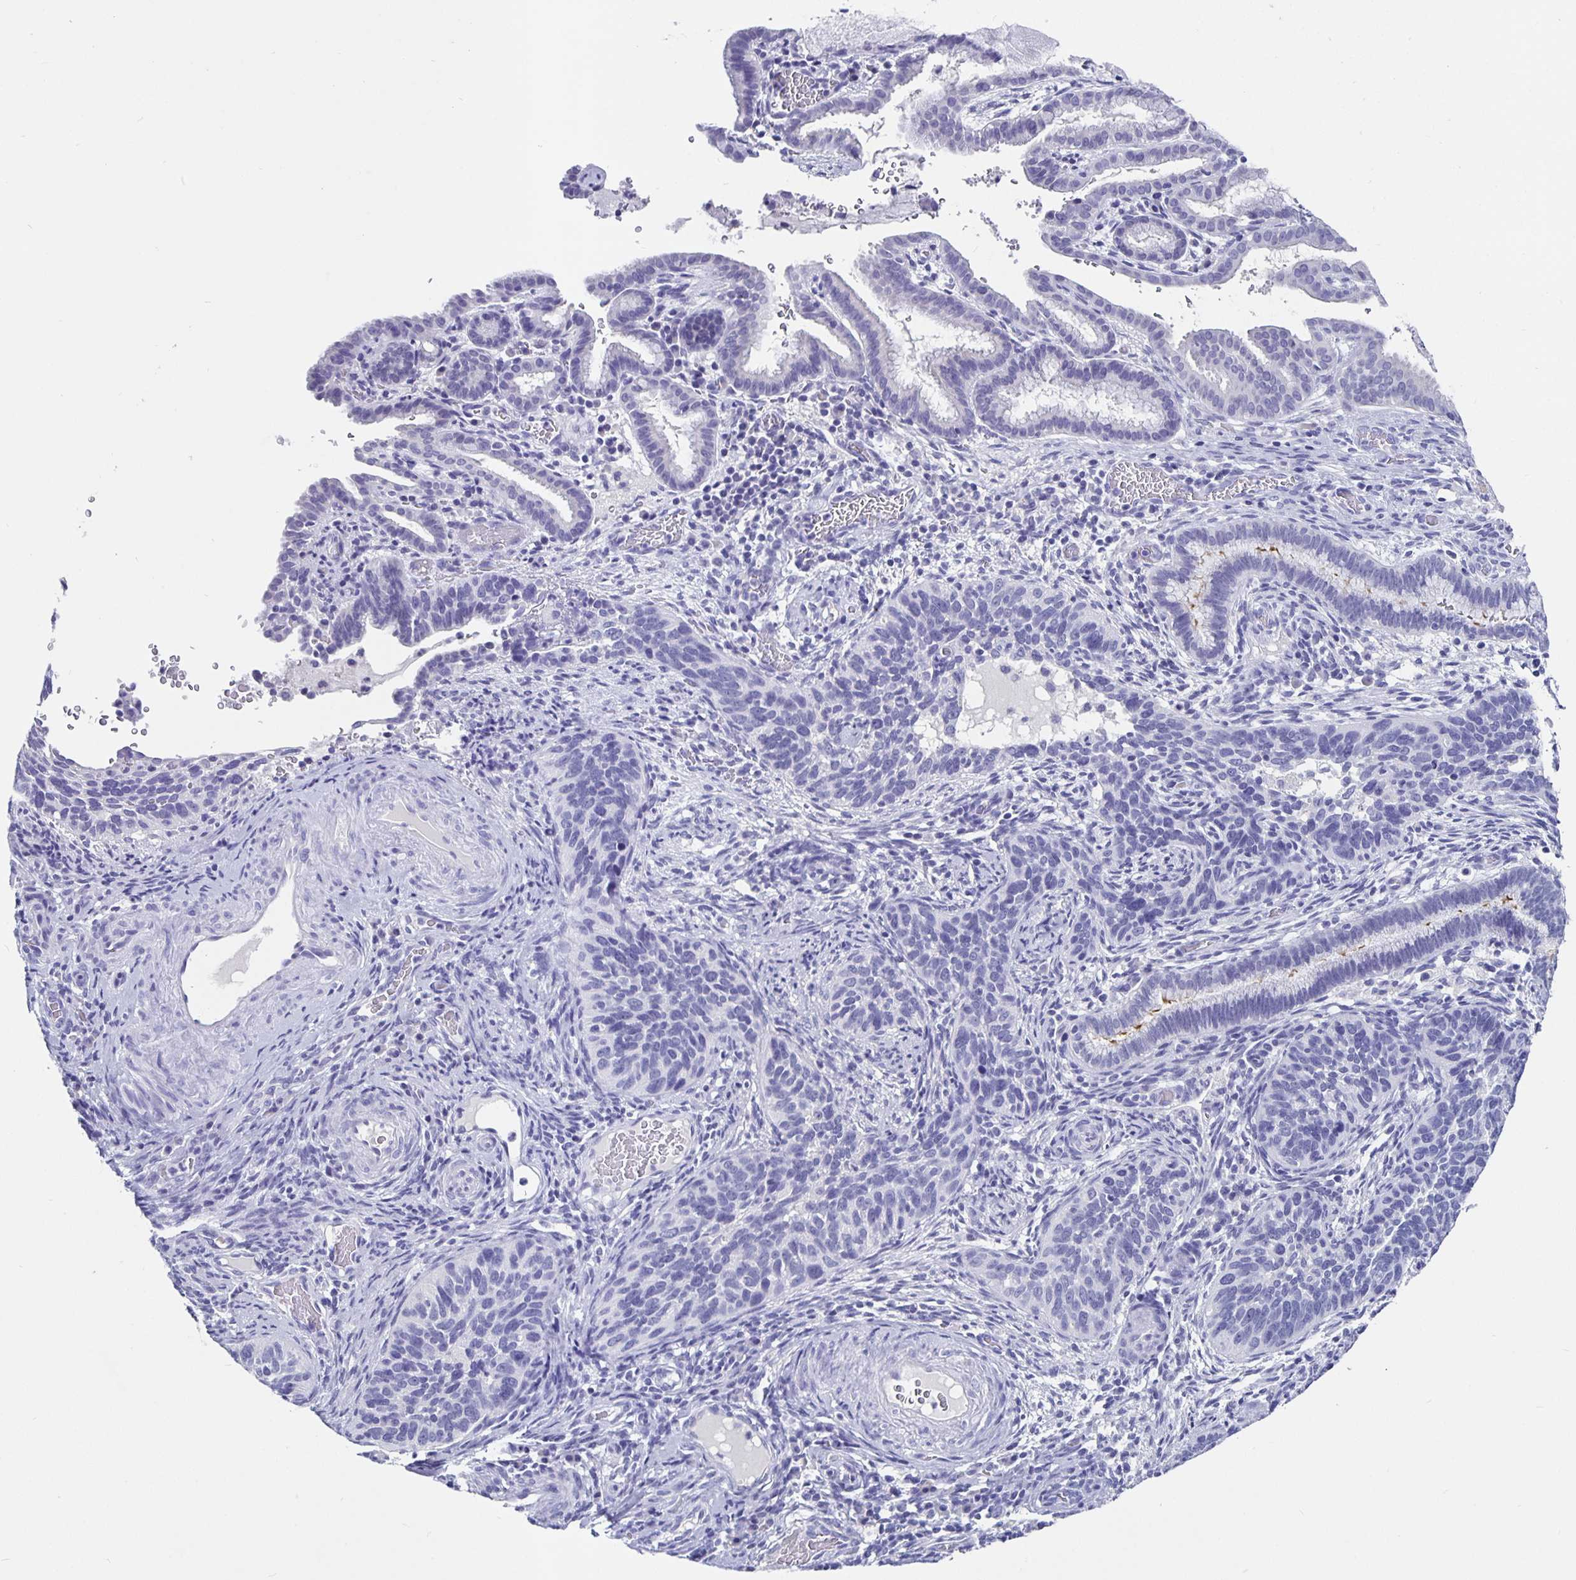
{"staining": {"intensity": "negative", "quantity": "none", "location": "none"}, "tissue": "cervical cancer", "cell_type": "Tumor cells", "image_type": "cancer", "snomed": [{"axis": "morphology", "description": "Squamous cell carcinoma, NOS"}, {"axis": "topography", "description": "Cervix"}], "caption": "This is an IHC photomicrograph of cervical cancer. There is no expression in tumor cells.", "gene": "ODF3B", "patient": {"sex": "female", "age": 51}}